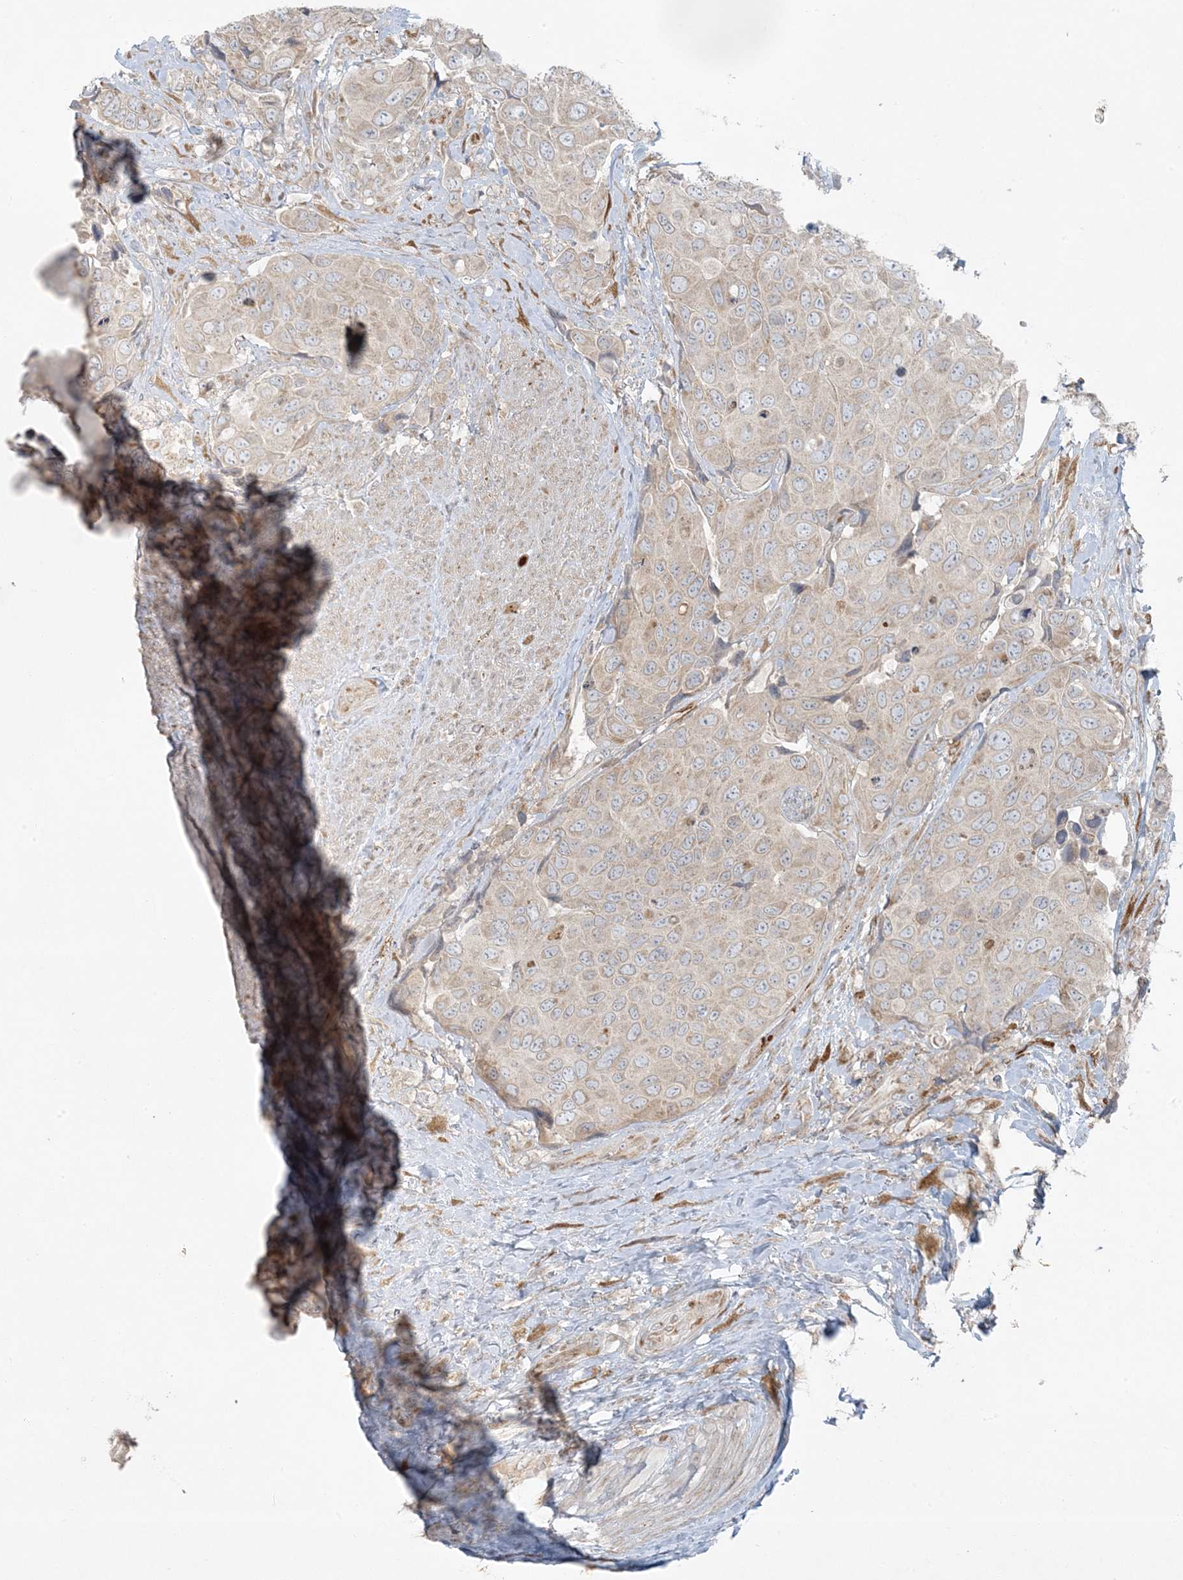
{"staining": {"intensity": "negative", "quantity": "none", "location": "none"}, "tissue": "urothelial cancer", "cell_type": "Tumor cells", "image_type": "cancer", "snomed": [{"axis": "morphology", "description": "Urothelial carcinoma, High grade"}, {"axis": "topography", "description": "Urinary bladder"}], "caption": "This is an IHC micrograph of urothelial carcinoma (high-grade). There is no expression in tumor cells.", "gene": "ZNF263", "patient": {"sex": "male", "age": 74}}